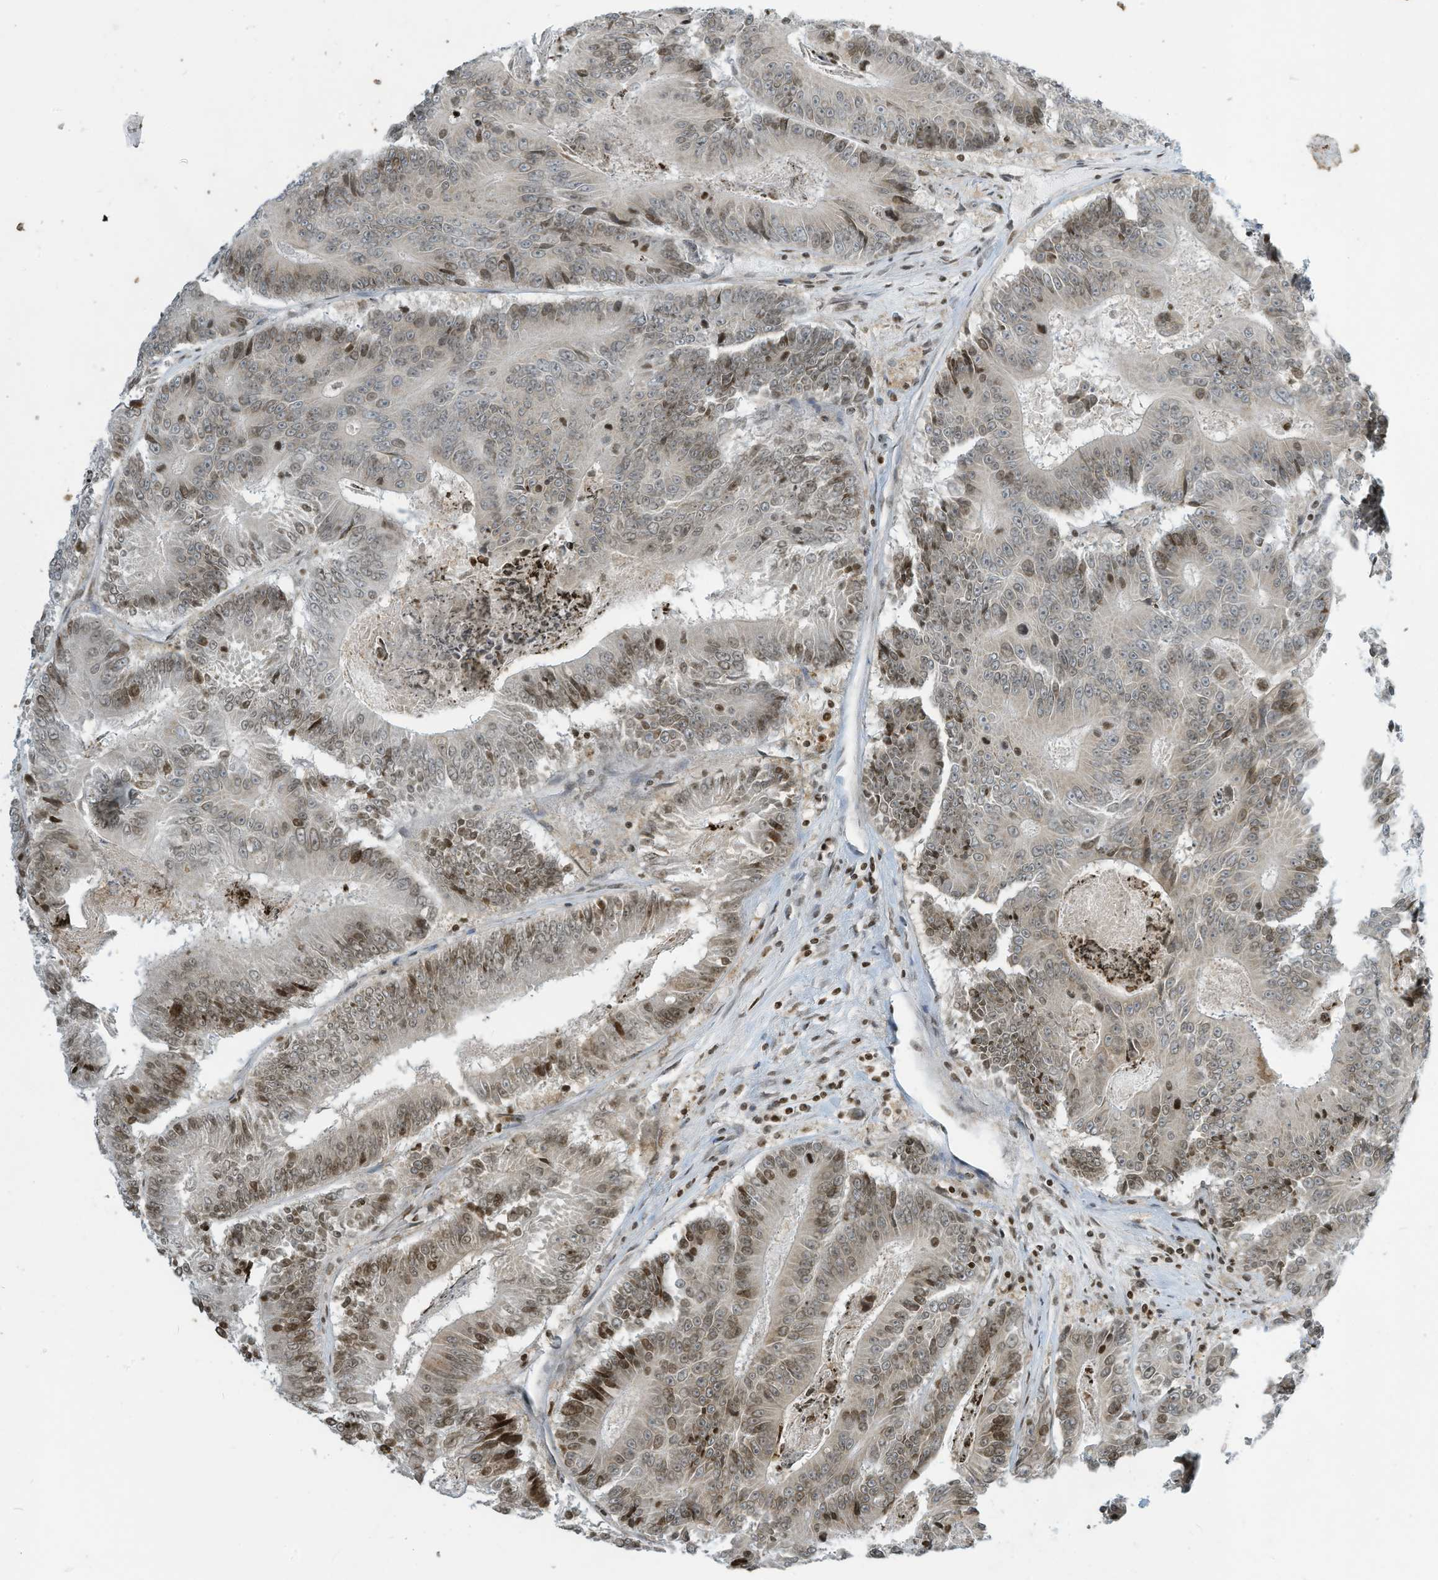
{"staining": {"intensity": "moderate", "quantity": "25%-75%", "location": "nuclear"}, "tissue": "colorectal cancer", "cell_type": "Tumor cells", "image_type": "cancer", "snomed": [{"axis": "morphology", "description": "Adenocarcinoma, NOS"}, {"axis": "topography", "description": "Colon"}], "caption": "A histopathology image of colorectal cancer stained for a protein shows moderate nuclear brown staining in tumor cells.", "gene": "ADI1", "patient": {"sex": "male", "age": 83}}